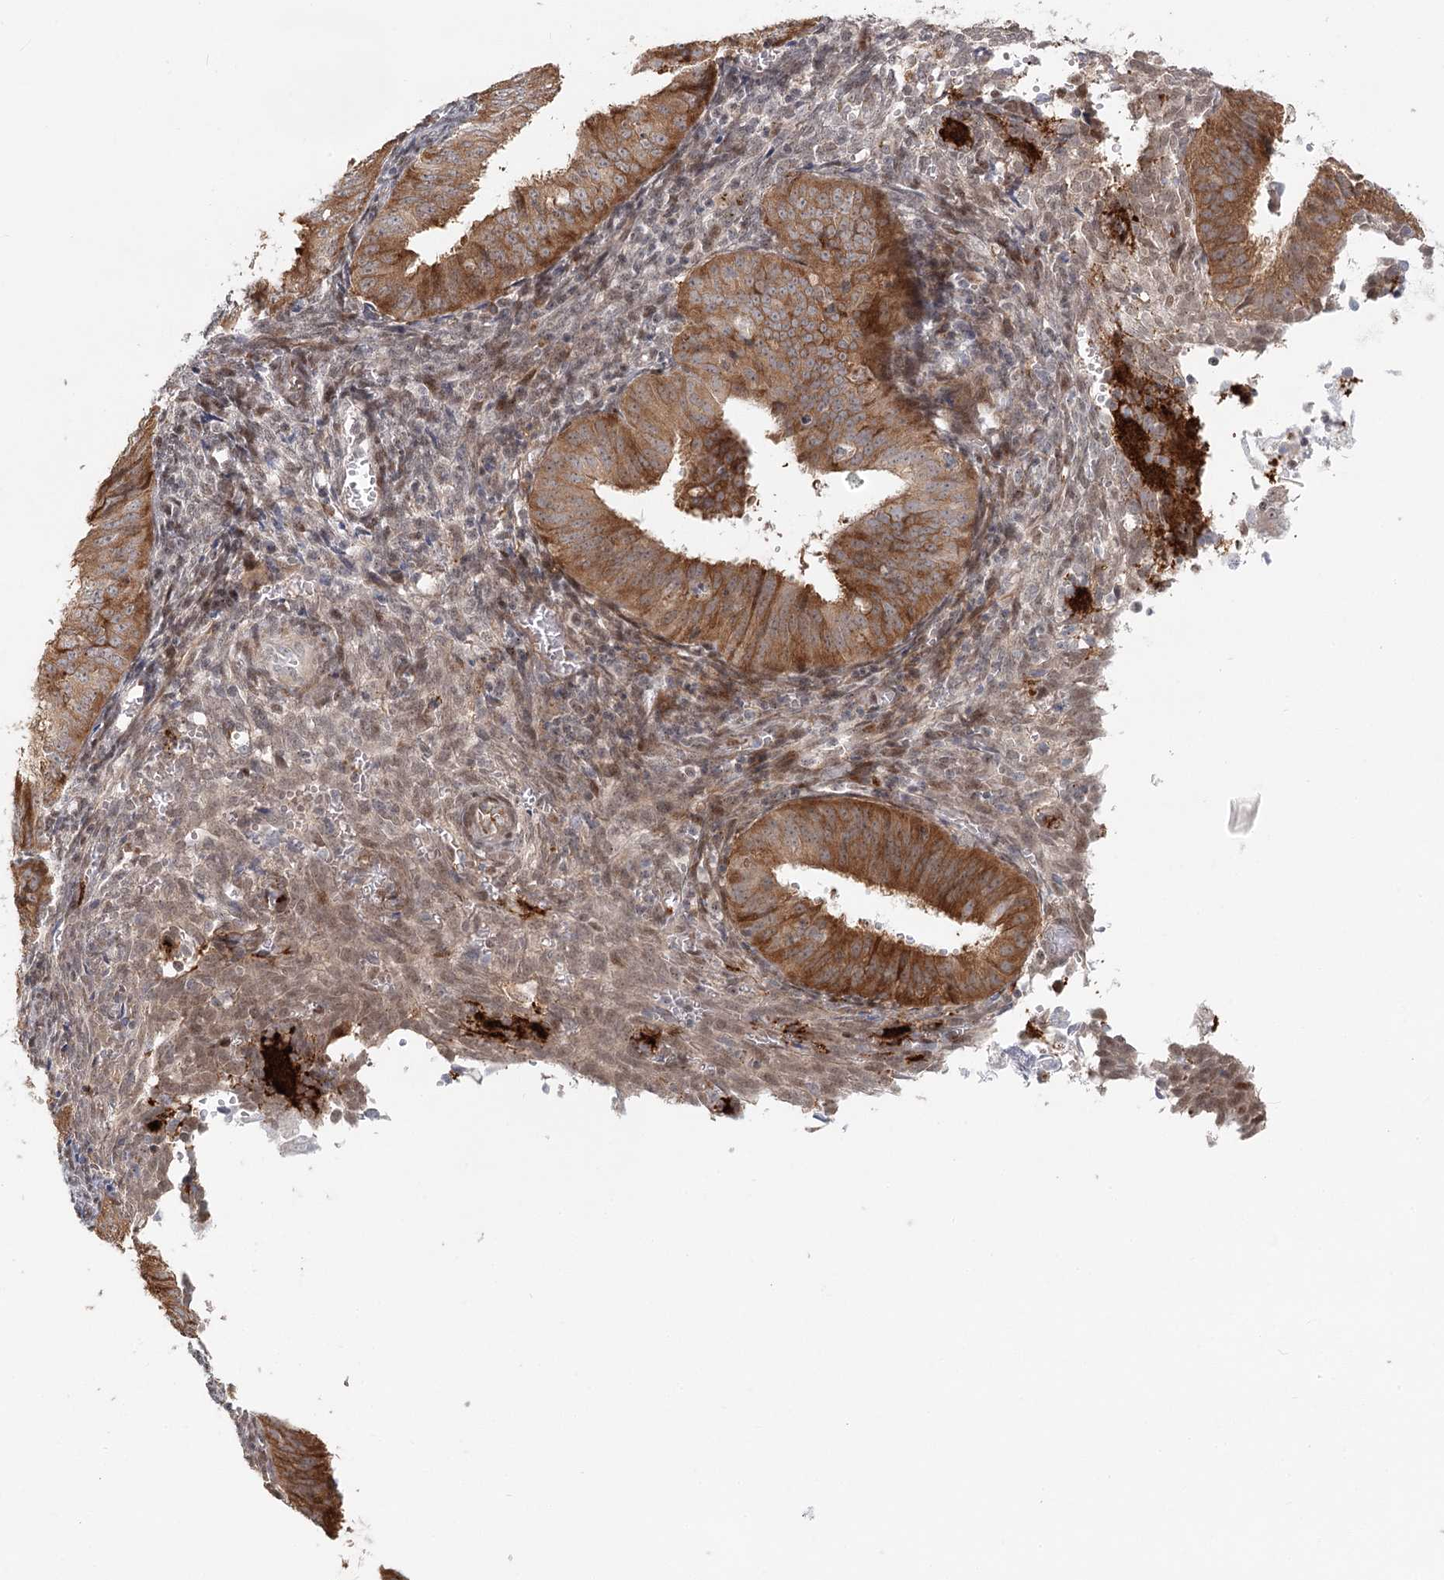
{"staining": {"intensity": "moderate", "quantity": "25%-75%", "location": "cytoplasmic/membranous"}, "tissue": "endometrial cancer", "cell_type": "Tumor cells", "image_type": "cancer", "snomed": [{"axis": "morphology", "description": "Normal tissue, NOS"}, {"axis": "morphology", "description": "Adenocarcinoma, NOS"}, {"axis": "topography", "description": "Endometrium"}], "caption": "A medium amount of moderate cytoplasmic/membranous expression is identified in approximately 25%-75% of tumor cells in adenocarcinoma (endometrial) tissue.", "gene": "BNIP5", "patient": {"sex": "female", "age": 53}}